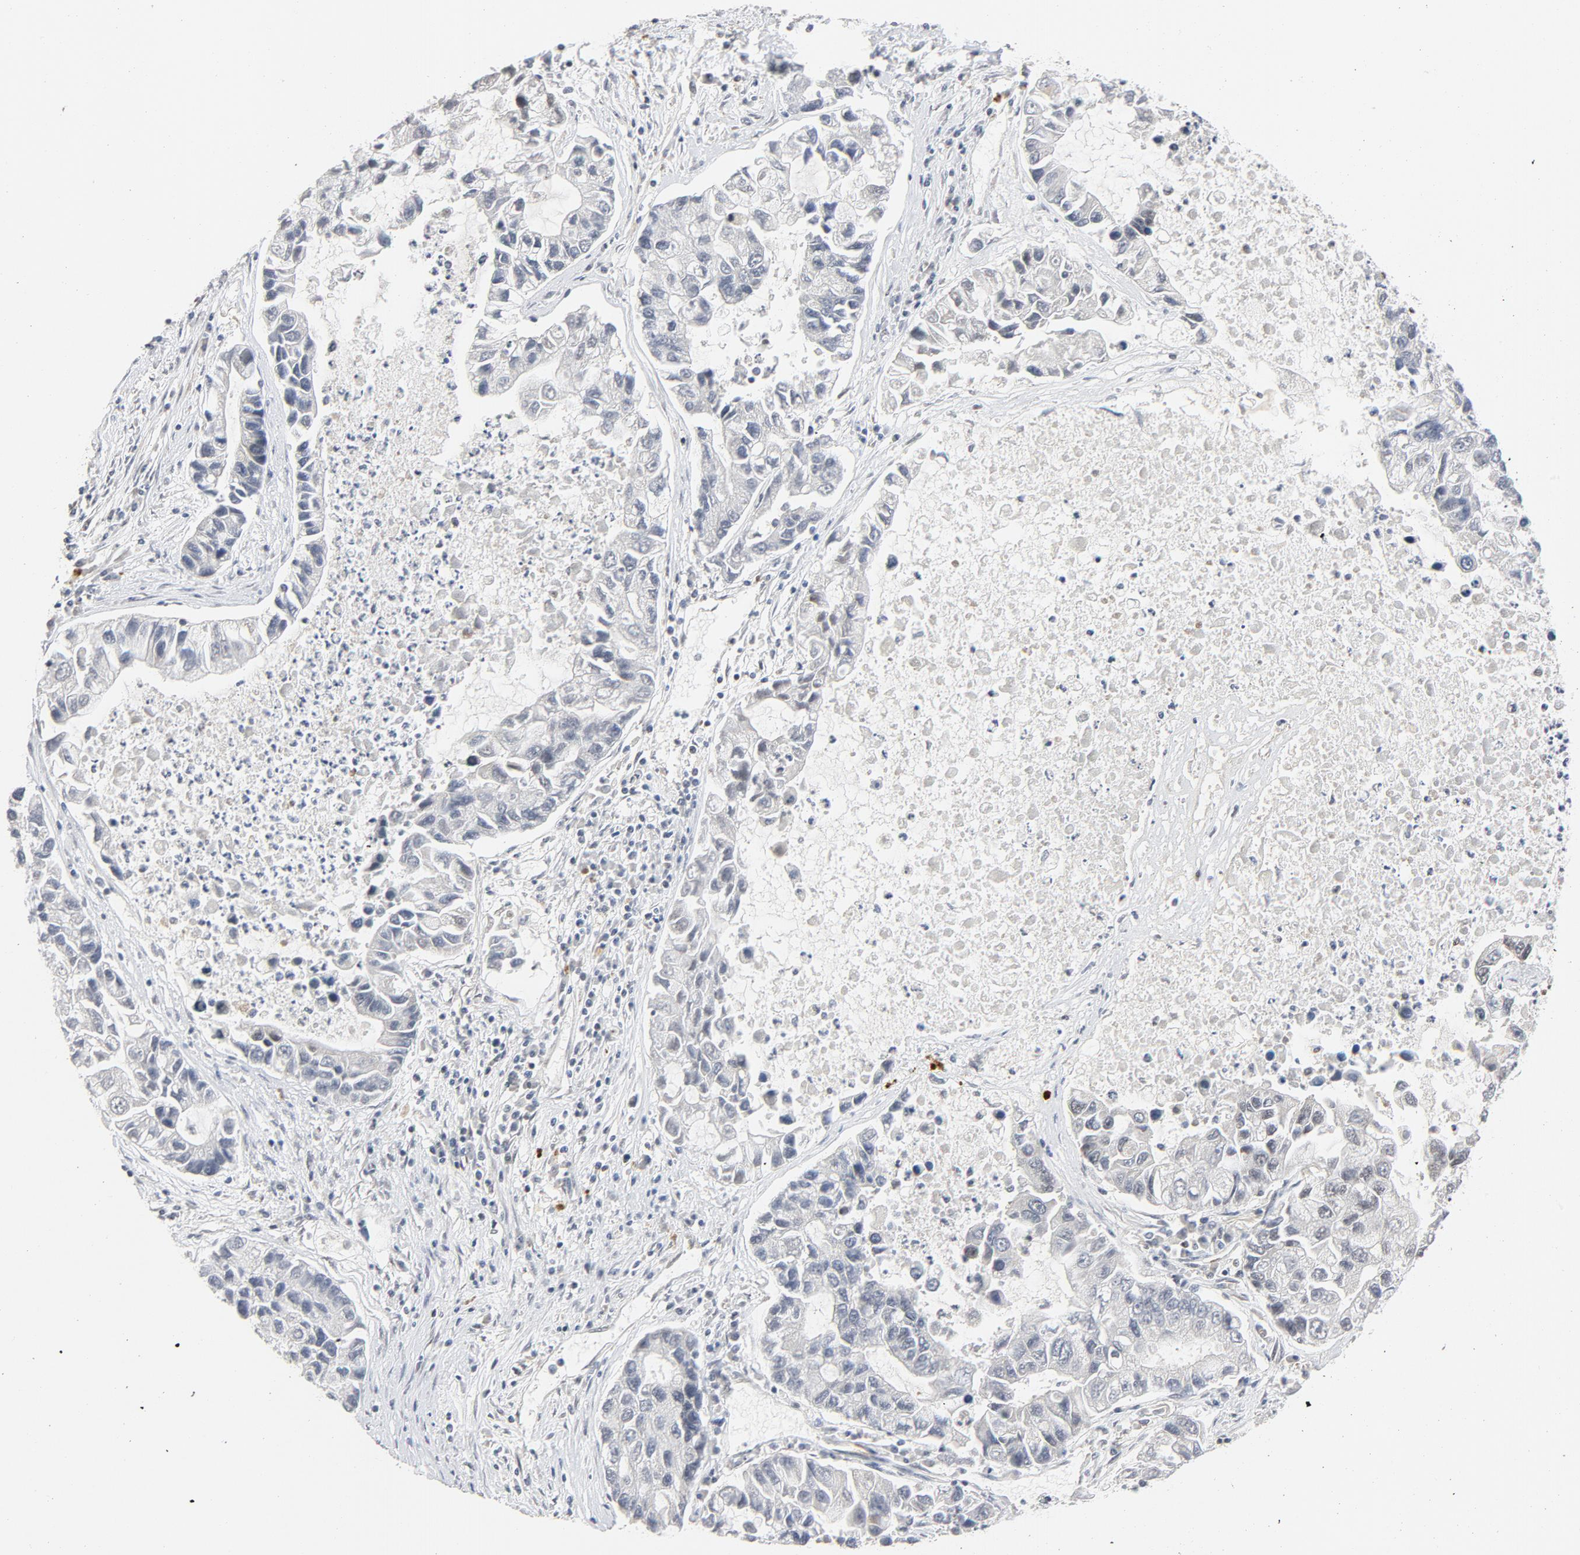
{"staining": {"intensity": "weak", "quantity": "<25%", "location": "nuclear"}, "tissue": "lung cancer", "cell_type": "Tumor cells", "image_type": "cancer", "snomed": [{"axis": "morphology", "description": "Adenocarcinoma, NOS"}, {"axis": "topography", "description": "Lung"}], "caption": "IHC histopathology image of neoplastic tissue: human lung adenocarcinoma stained with DAB (3,3'-diaminobenzidine) exhibits no significant protein expression in tumor cells.", "gene": "ERCC1", "patient": {"sex": "female", "age": 51}}